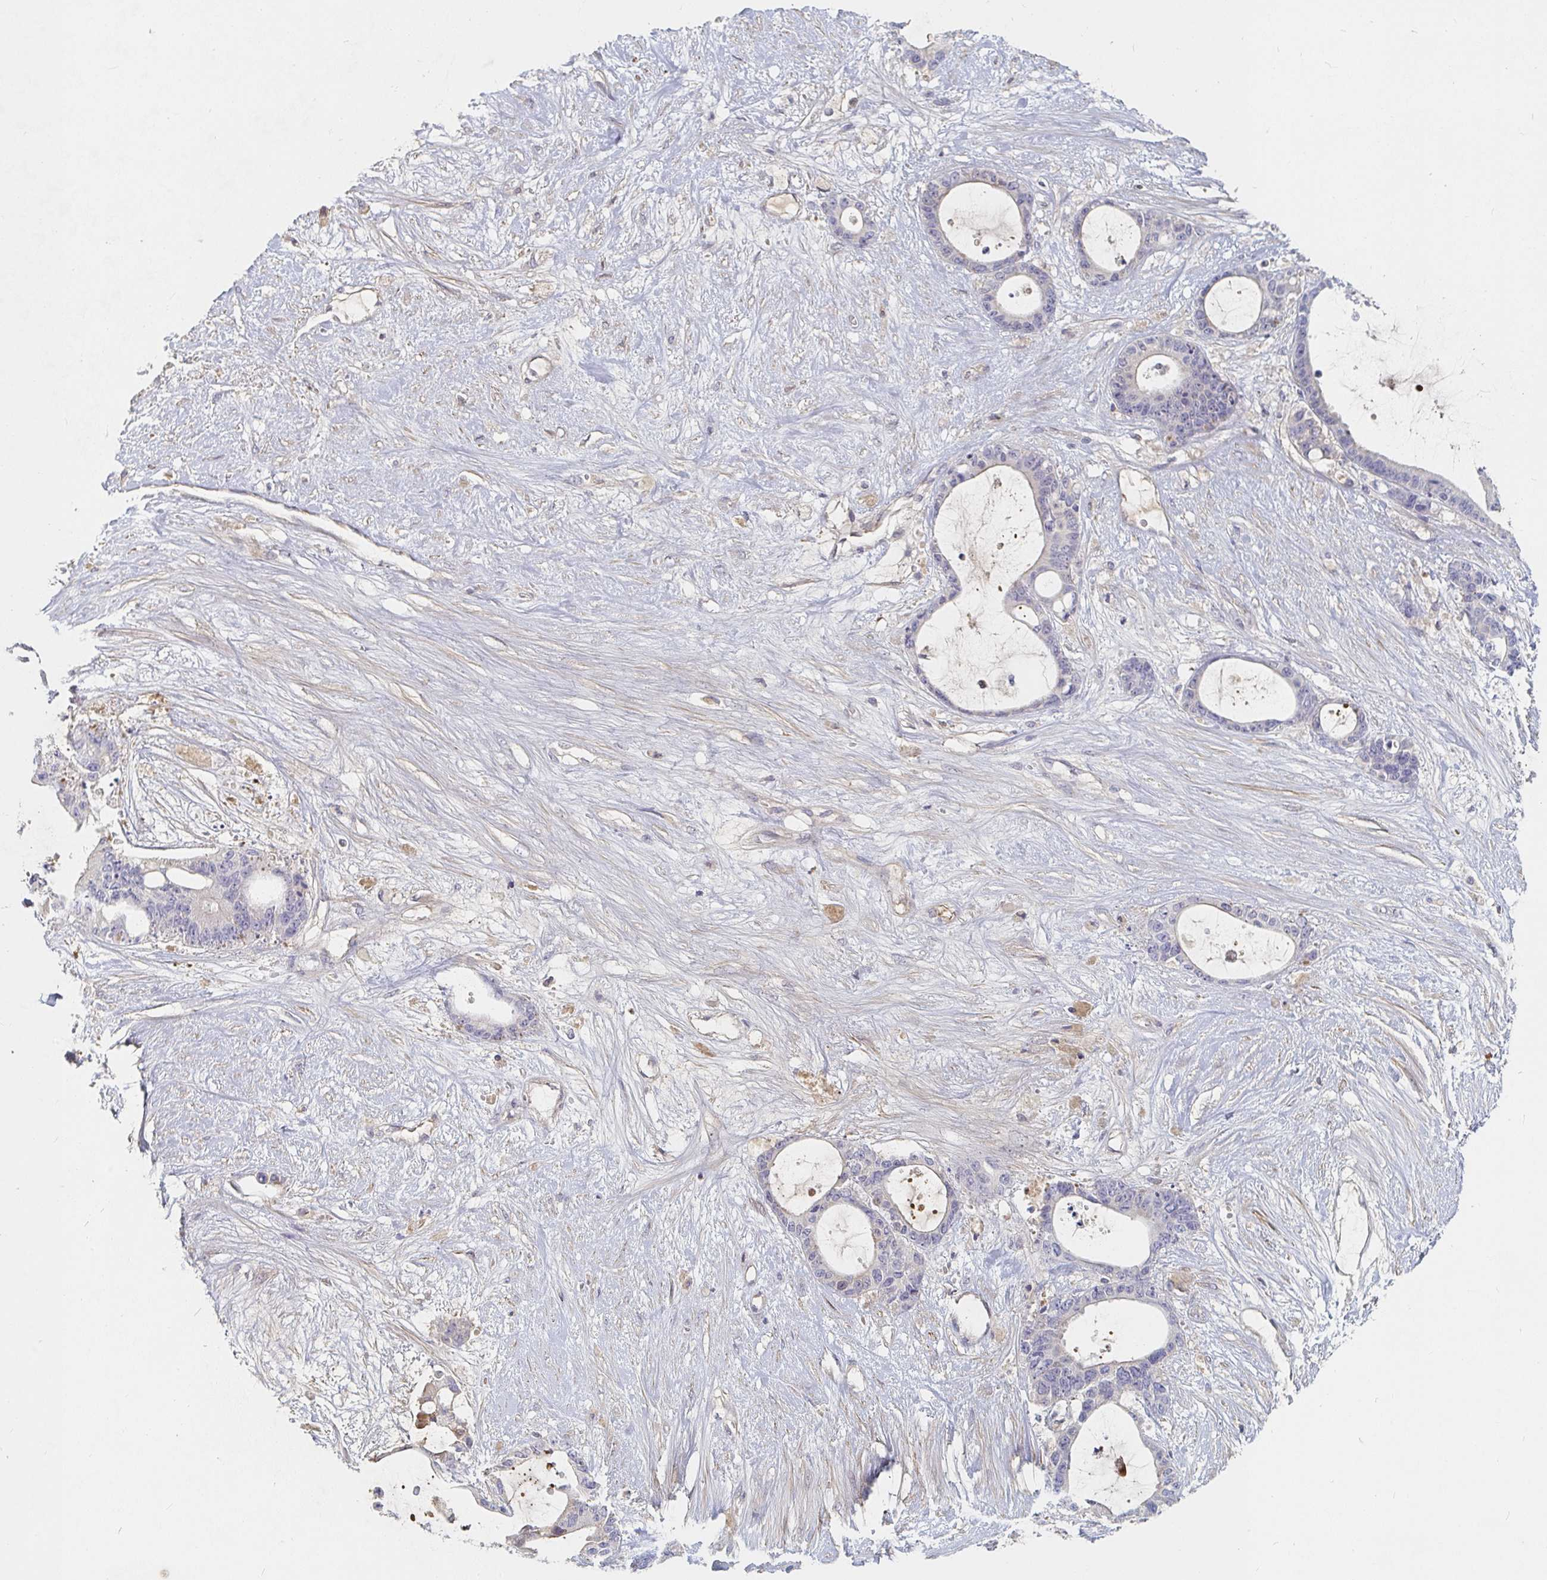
{"staining": {"intensity": "negative", "quantity": "none", "location": "none"}, "tissue": "liver cancer", "cell_type": "Tumor cells", "image_type": "cancer", "snomed": [{"axis": "morphology", "description": "Normal tissue, NOS"}, {"axis": "morphology", "description": "Cholangiocarcinoma"}, {"axis": "topography", "description": "Liver"}, {"axis": "topography", "description": "Peripheral nerve tissue"}], "caption": "This histopathology image is of liver cancer stained with immunohistochemistry to label a protein in brown with the nuclei are counter-stained blue. There is no expression in tumor cells.", "gene": "NME9", "patient": {"sex": "female", "age": 73}}